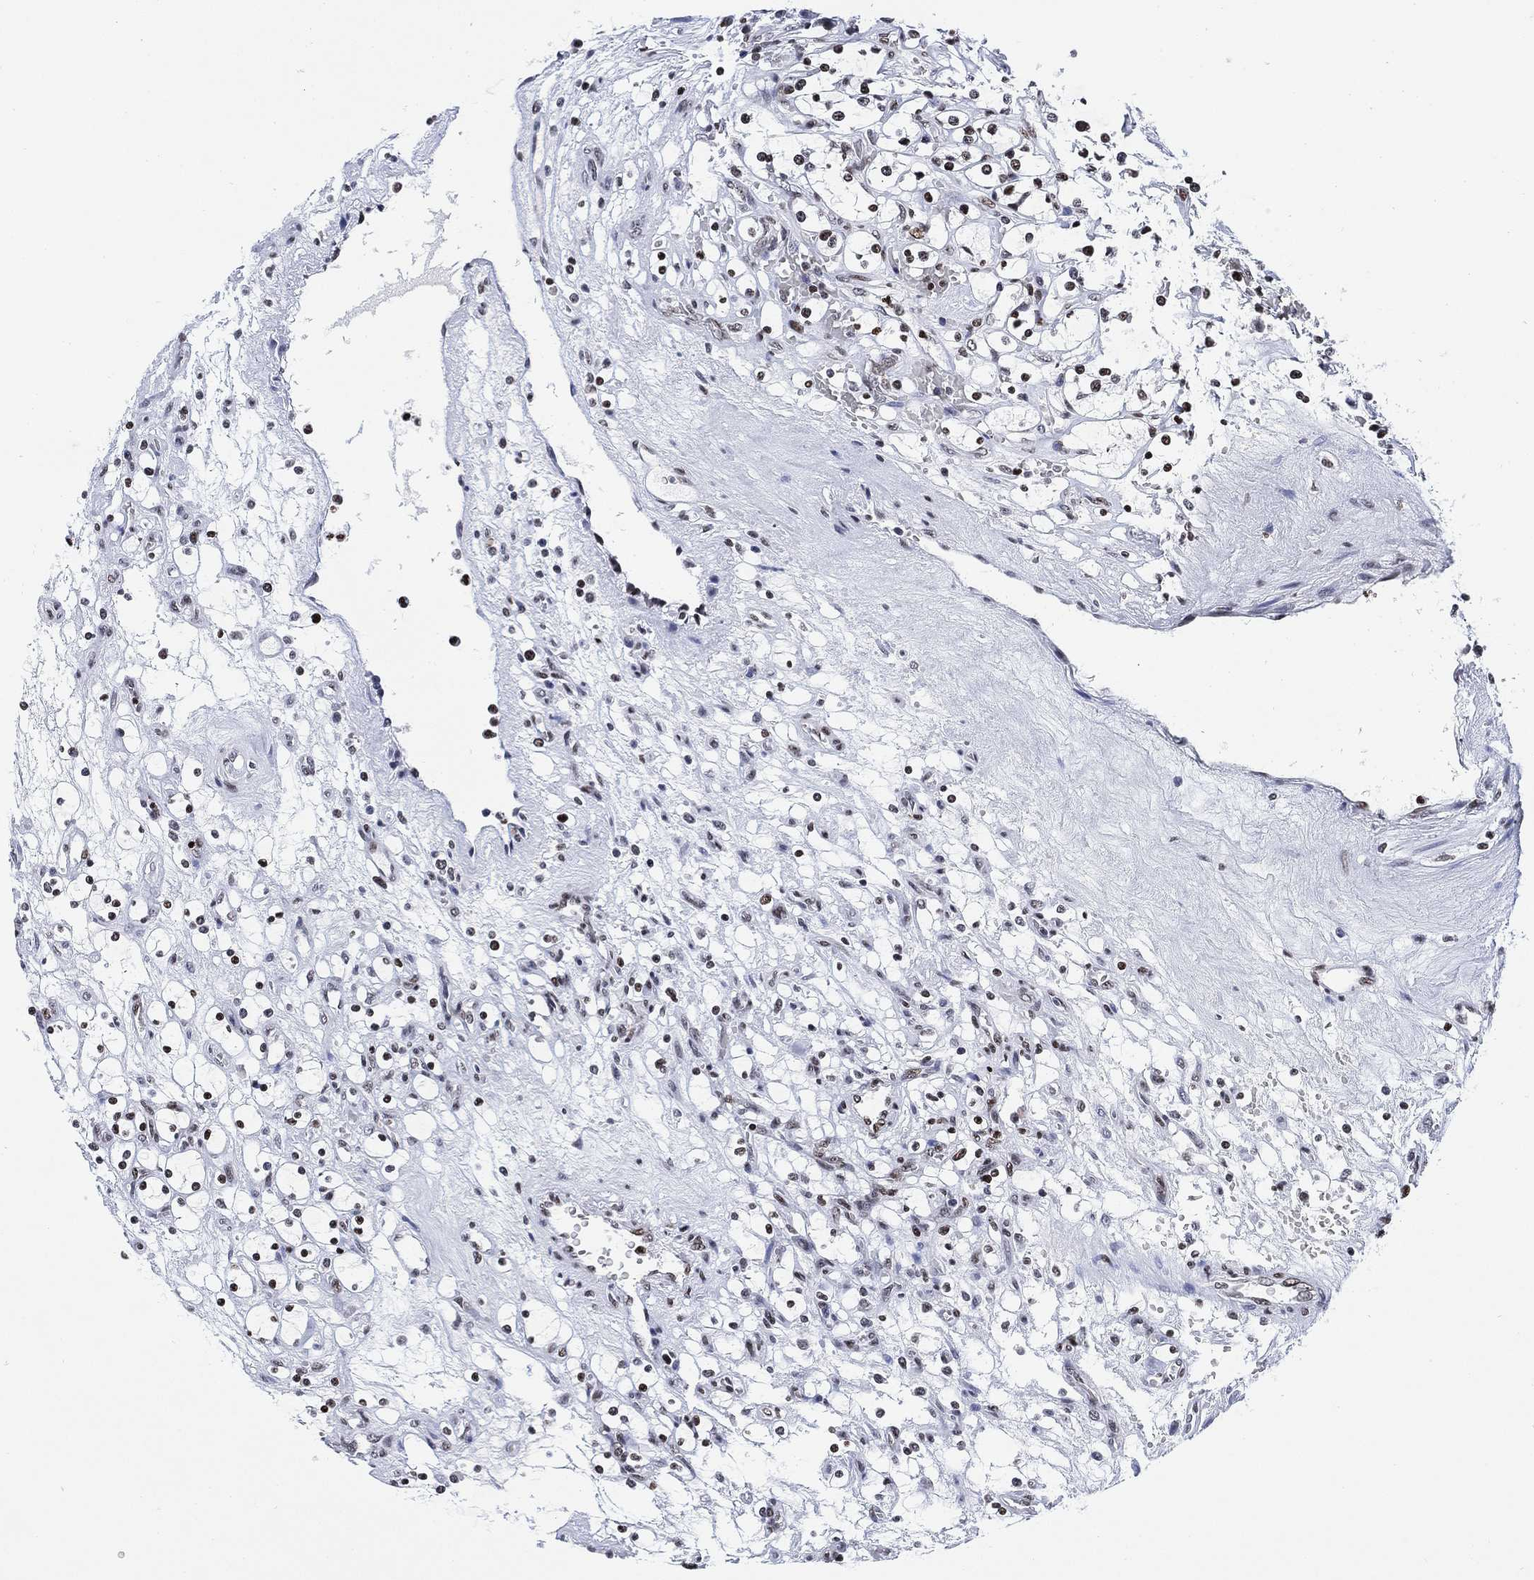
{"staining": {"intensity": "moderate", "quantity": "<25%", "location": "nuclear"}, "tissue": "renal cancer", "cell_type": "Tumor cells", "image_type": "cancer", "snomed": [{"axis": "morphology", "description": "Adenocarcinoma, NOS"}, {"axis": "topography", "description": "Kidney"}], "caption": "A brown stain shows moderate nuclear positivity of a protein in renal cancer tumor cells.", "gene": "H1-10", "patient": {"sex": "female", "age": 69}}